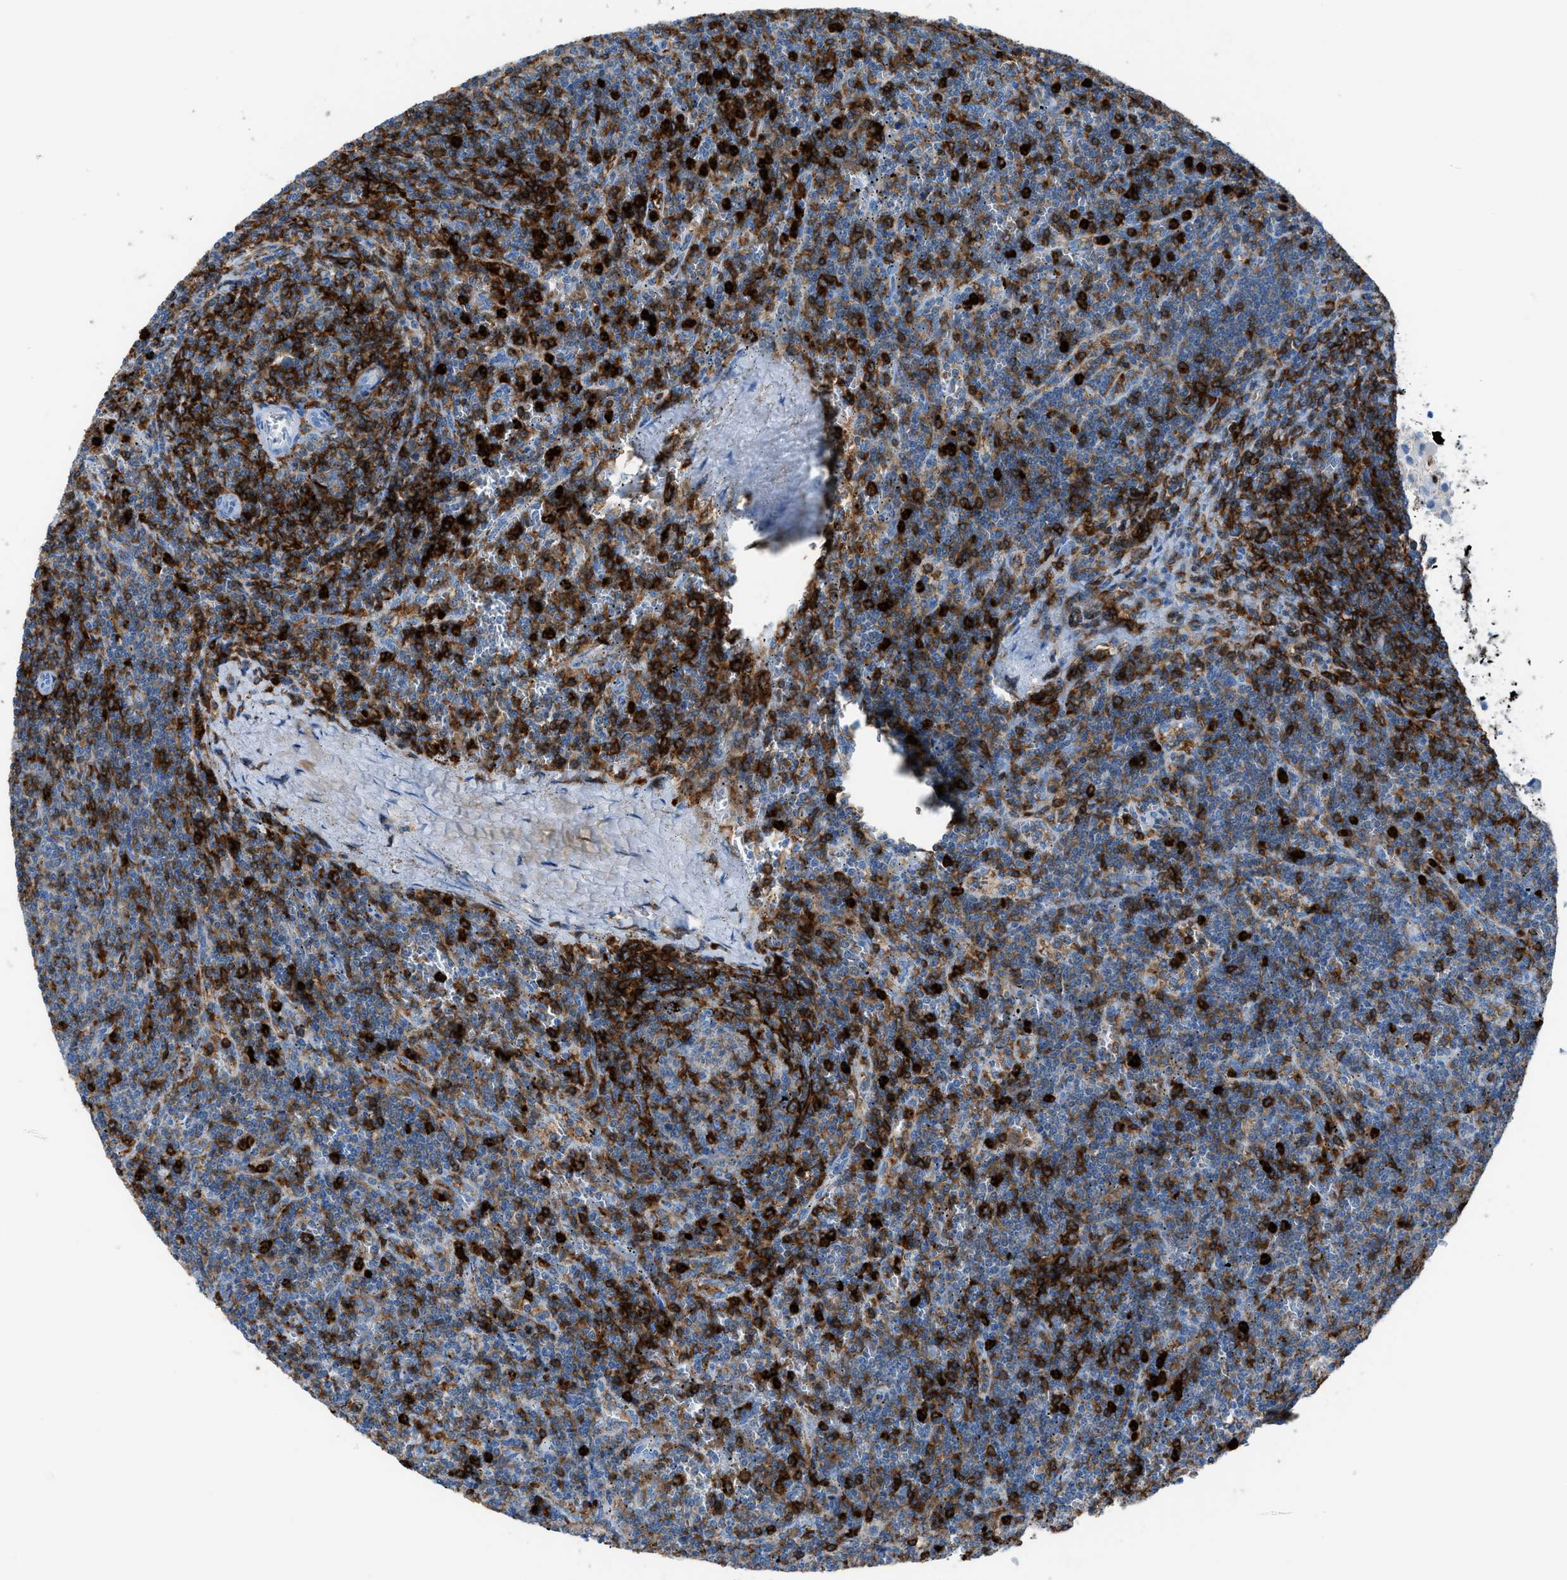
{"staining": {"intensity": "weak", "quantity": "25%-75%", "location": "cytoplasmic/membranous"}, "tissue": "lymphoma", "cell_type": "Tumor cells", "image_type": "cancer", "snomed": [{"axis": "morphology", "description": "Malignant lymphoma, non-Hodgkin's type, Low grade"}, {"axis": "topography", "description": "Spleen"}], "caption": "There is low levels of weak cytoplasmic/membranous positivity in tumor cells of low-grade malignant lymphoma, non-Hodgkin's type, as demonstrated by immunohistochemical staining (brown color).", "gene": "ITGB2", "patient": {"sex": "female", "age": 50}}